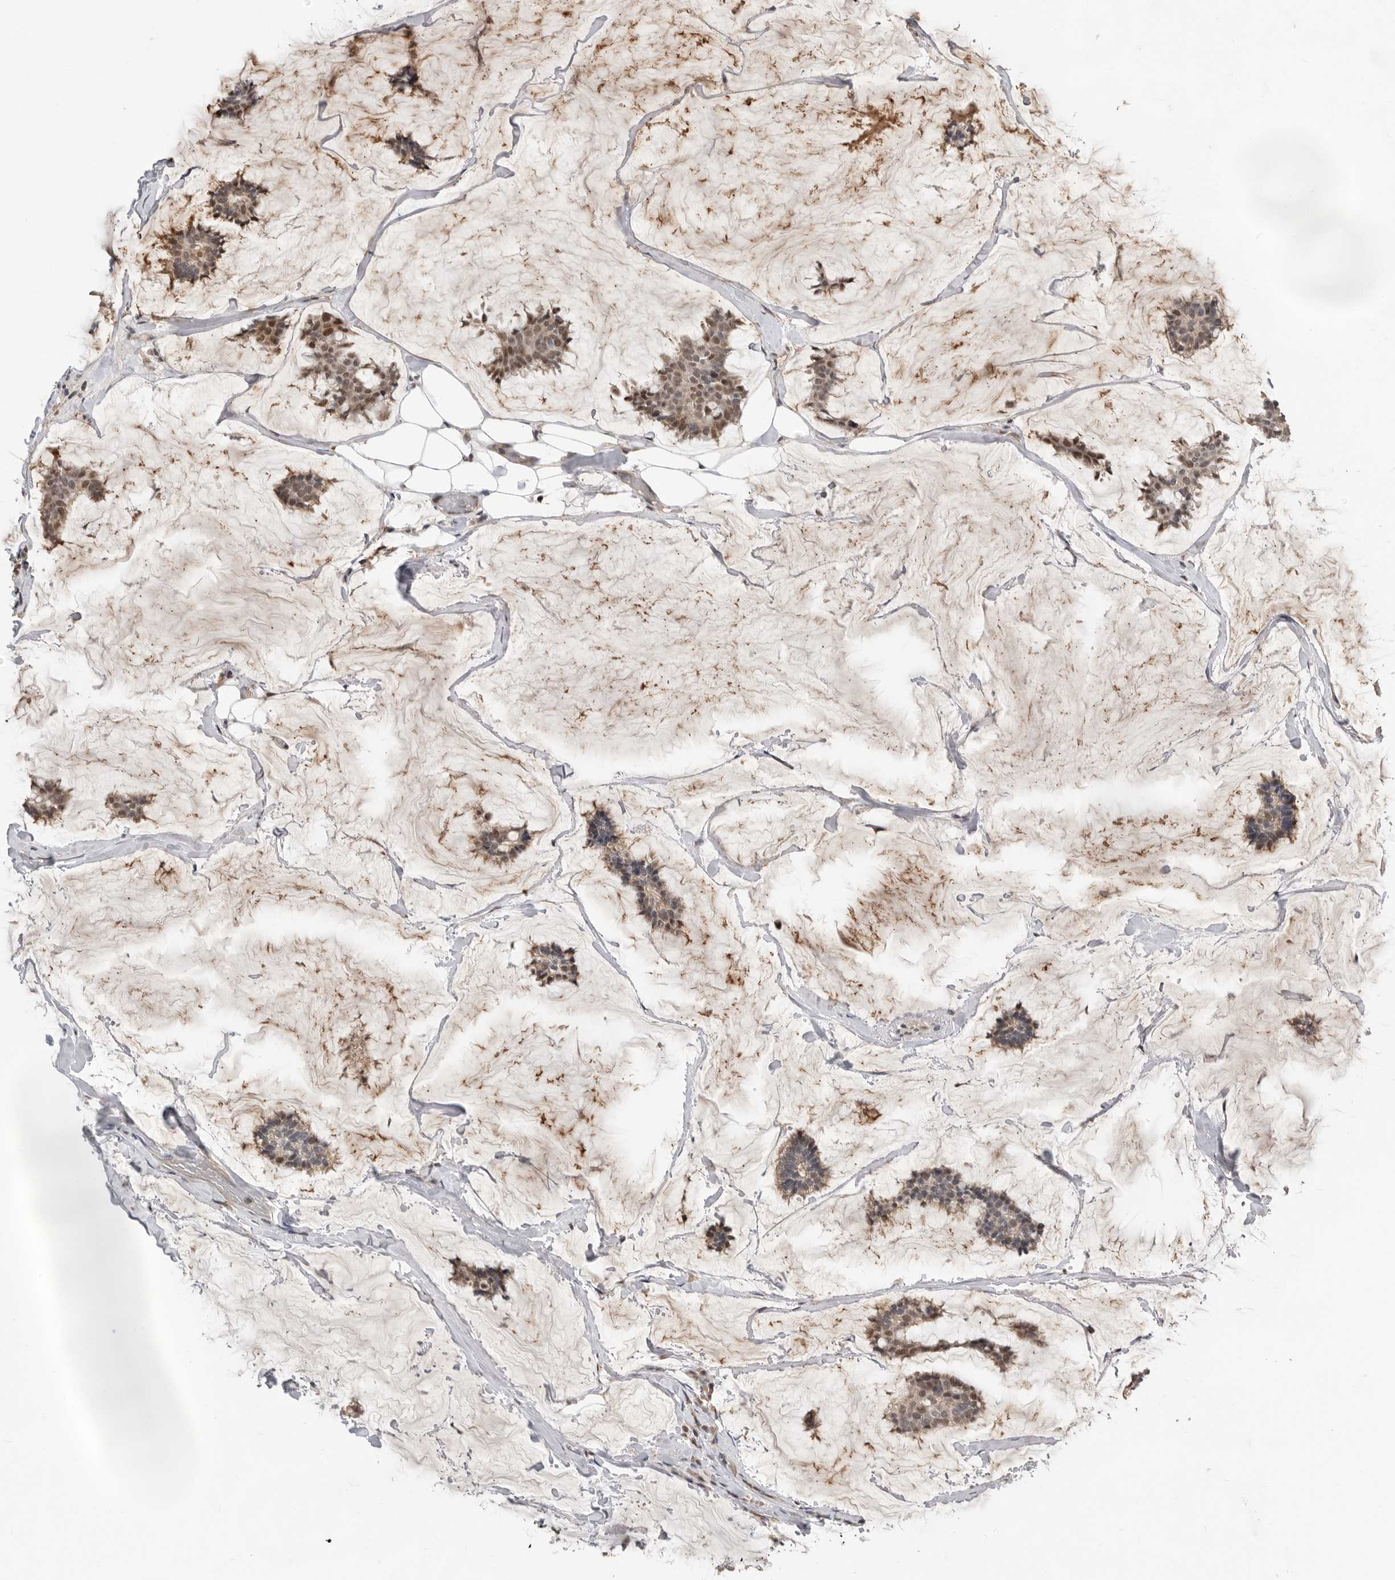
{"staining": {"intensity": "moderate", "quantity": ">75%", "location": "nuclear"}, "tissue": "breast cancer", "cell_type": "Tumor cells", "image_type": "cancer", "snomed": [{"axis": "morphology", "description": "Duct carcinoma"}, {"axis": "topography", "description": "Breast"}], "caption": "Protein analysis of breast cancer (intraductal carcinoma) tissue exhibits moderate nuclear positivity in about >75% of tumor cells. (Stains: DAB (3,3'-diaminobenzidine) in brown, nuclei in blue, Microscopy: brightfield microscopy at high magnification).", "gene": "BRCA2", "patient": {"sex": "female", "age": 93}}